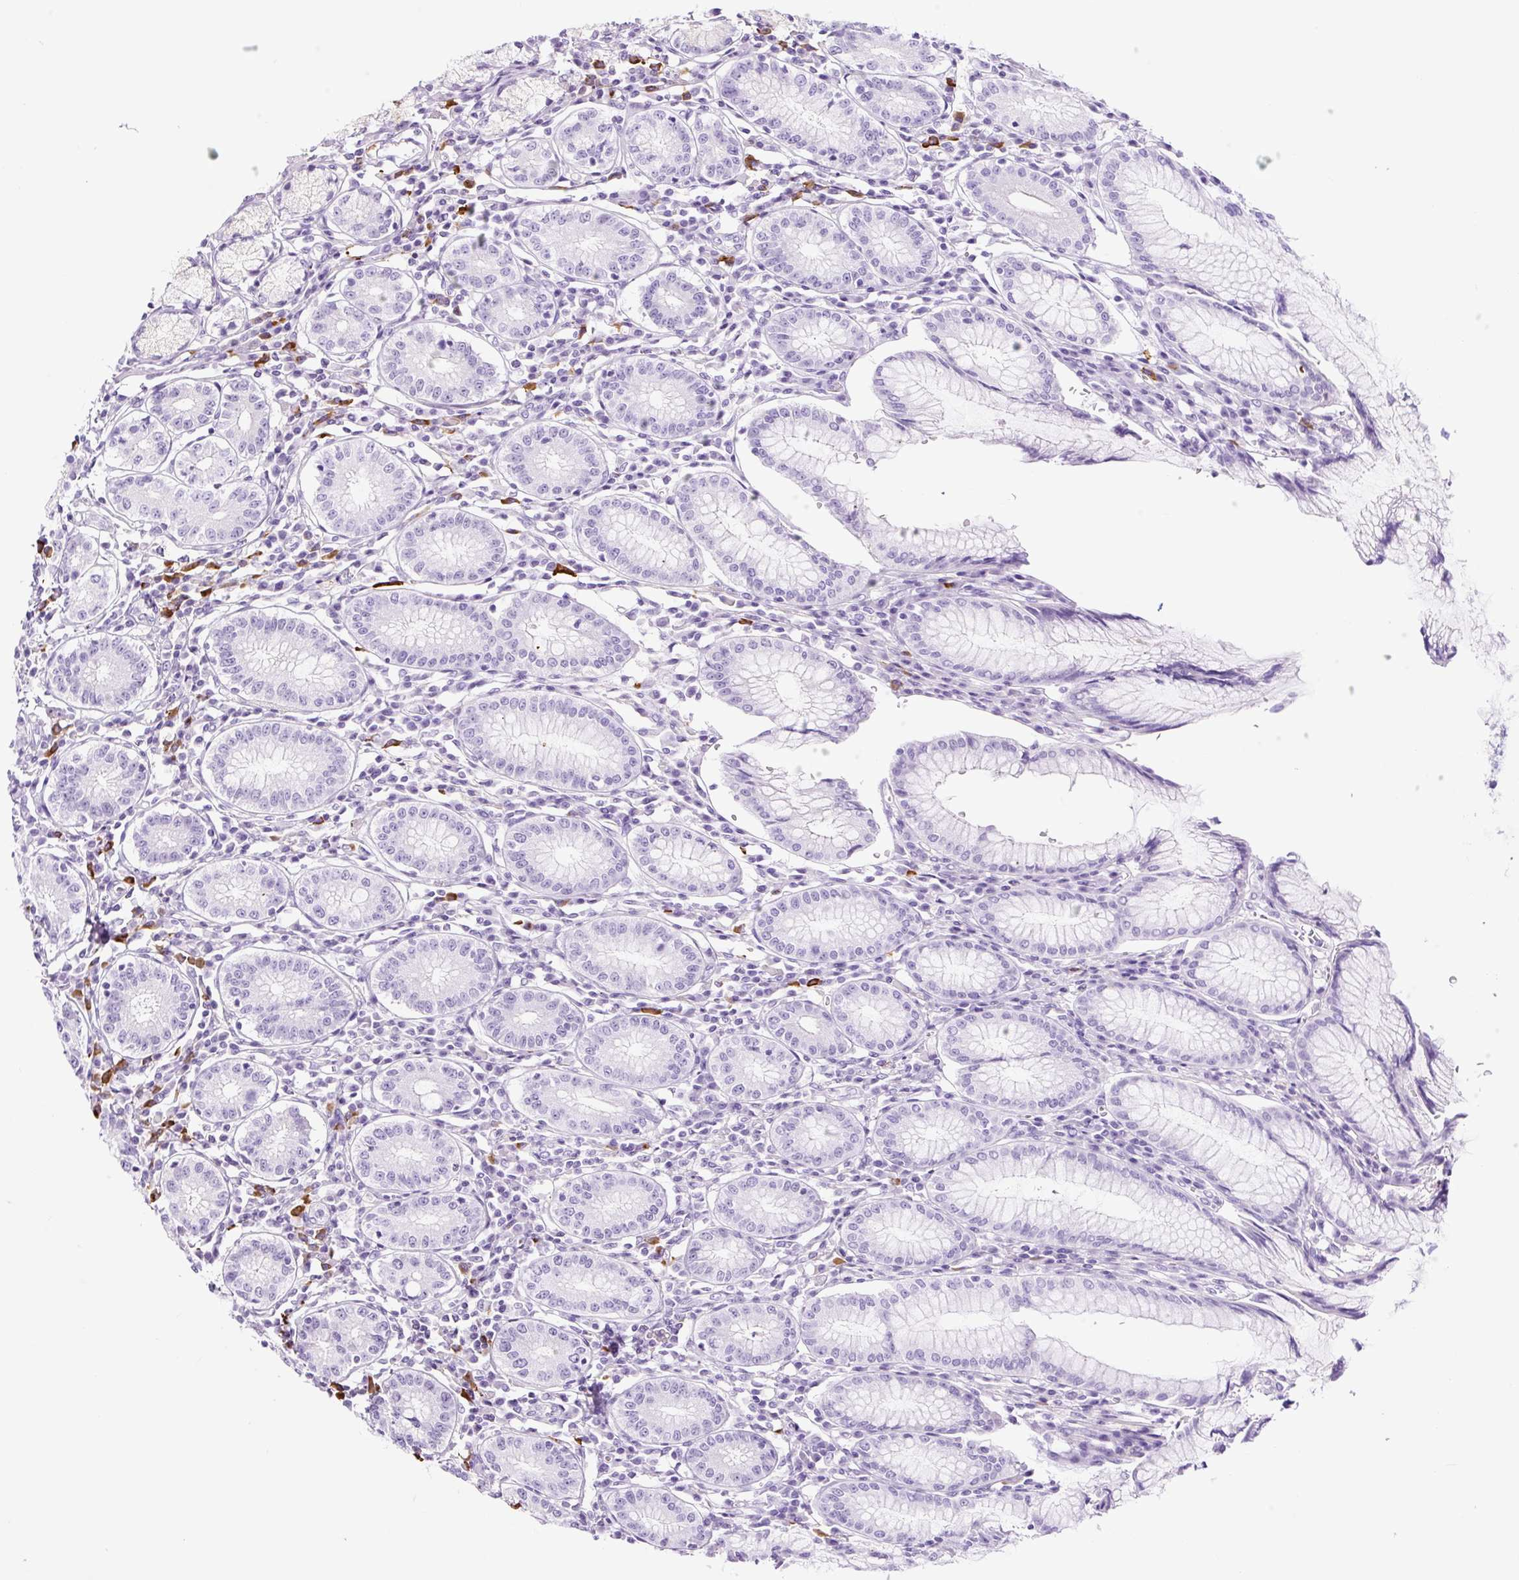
{"staining": {"intensity": "negative", "quantity": "none", "location": "none"}, "tissue": "stomach", "cell_type": "Glandular cells", "image_type": "normal", "snomed": [{"axis": "morphology", "description": "Normal tissue, NOS"}, {"axis": "topography", "description": "Stomach"}], "caption": "Photomicrograph shows no significant protein expression in glandular cells of normal stomach.", "gene": "RNF212B", "patient": {"sex": "male", "age": 55}}